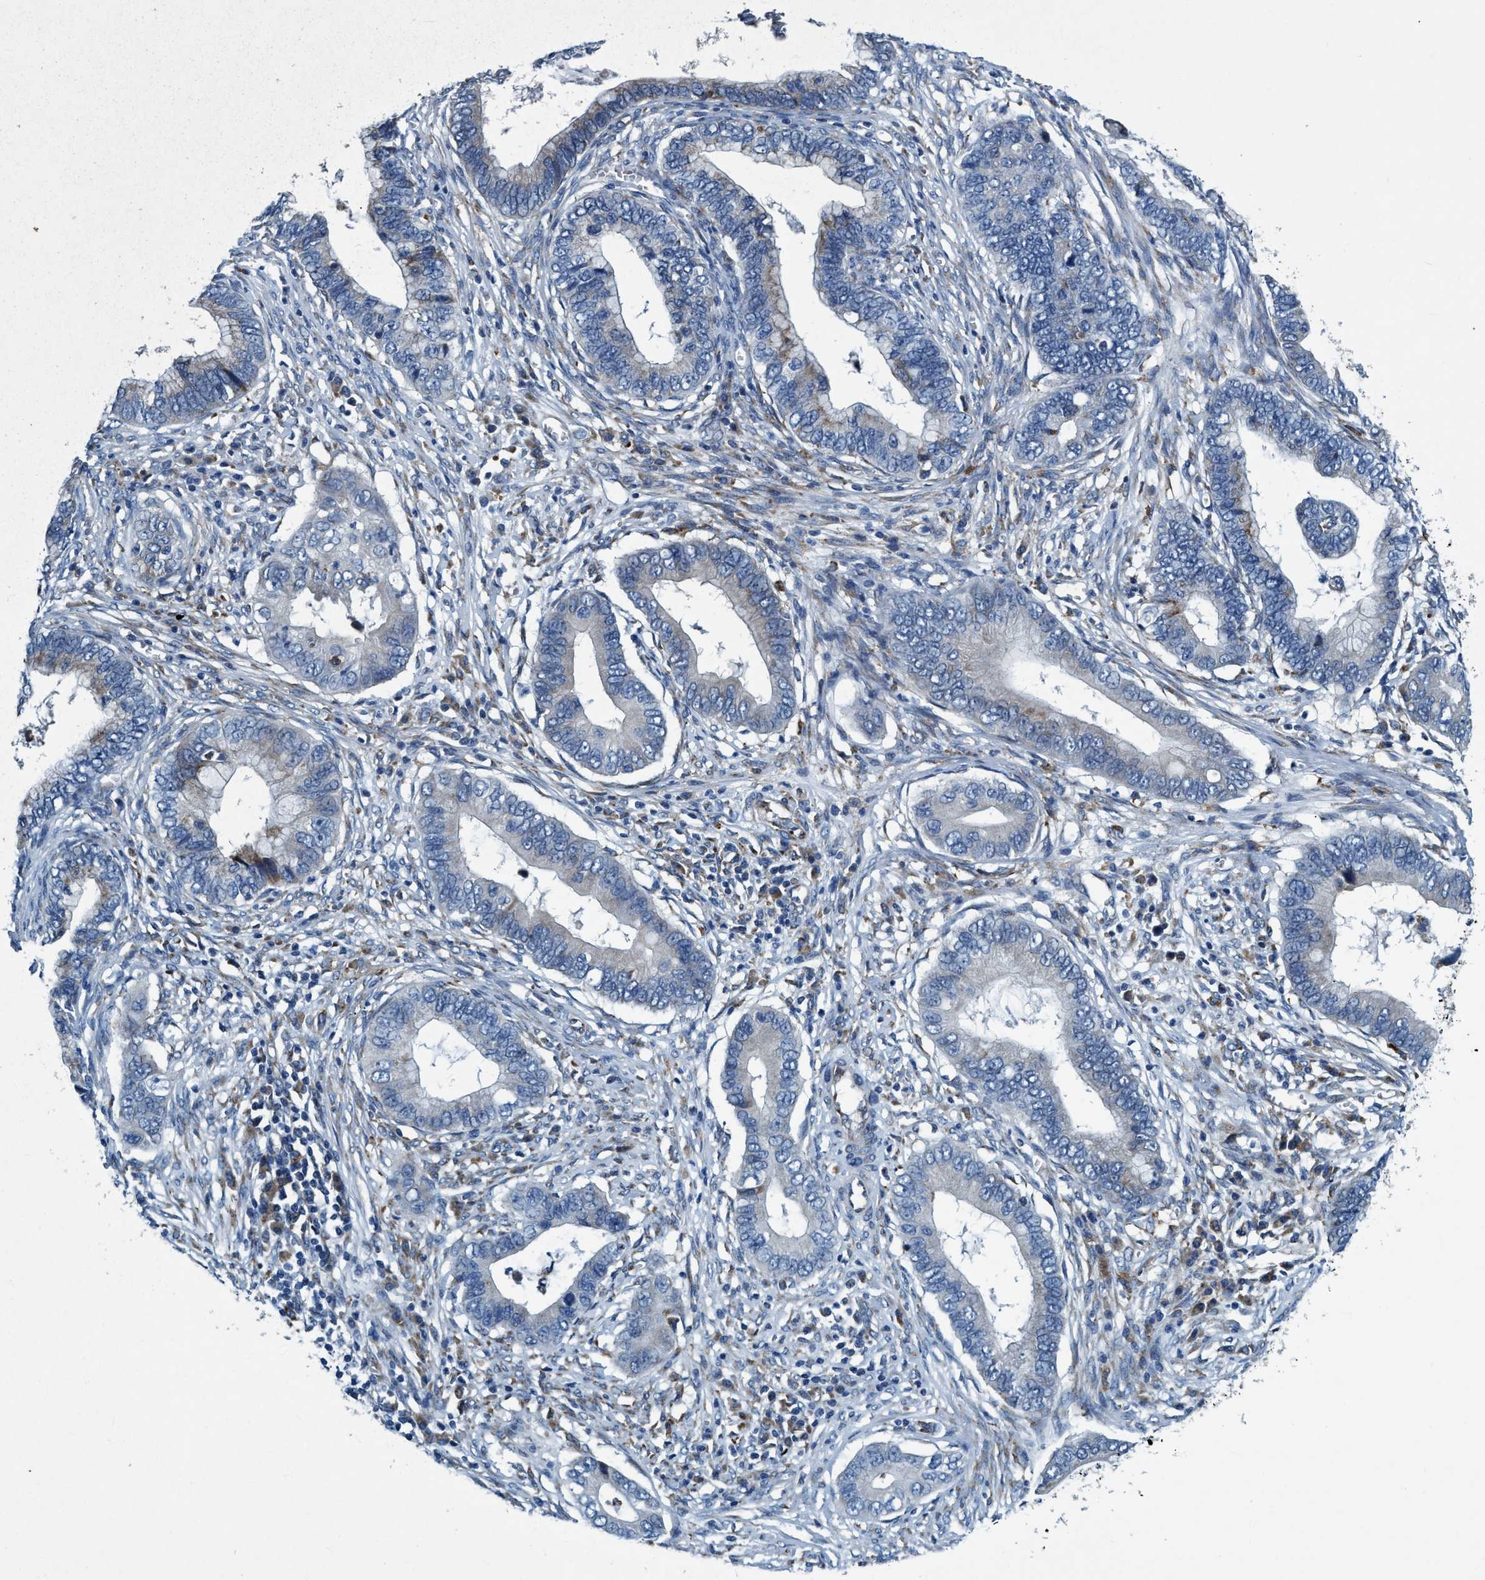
{"staining": {"intensity": "negative", "quantity": "none", "location": "none"}, "tissue": "cervical cancer", "cell_type": "Tumor cells", "image_type": "cancer", "snomed": [{"axis": "morphology", "description": "Adenocarcinoma, NOS"}, {"axis": "topography", "description": "Cervix"}], "caption": "Immunohistochemistry micrograph of neoplastic tissue: human cervical adenocarcinoma stained with DAB (3,3'-diaminobenzidine) reveals no significant protein expression in tumor cells.", "gene": "ARMC9", "patient": {"sex": "female", "age": 44}}